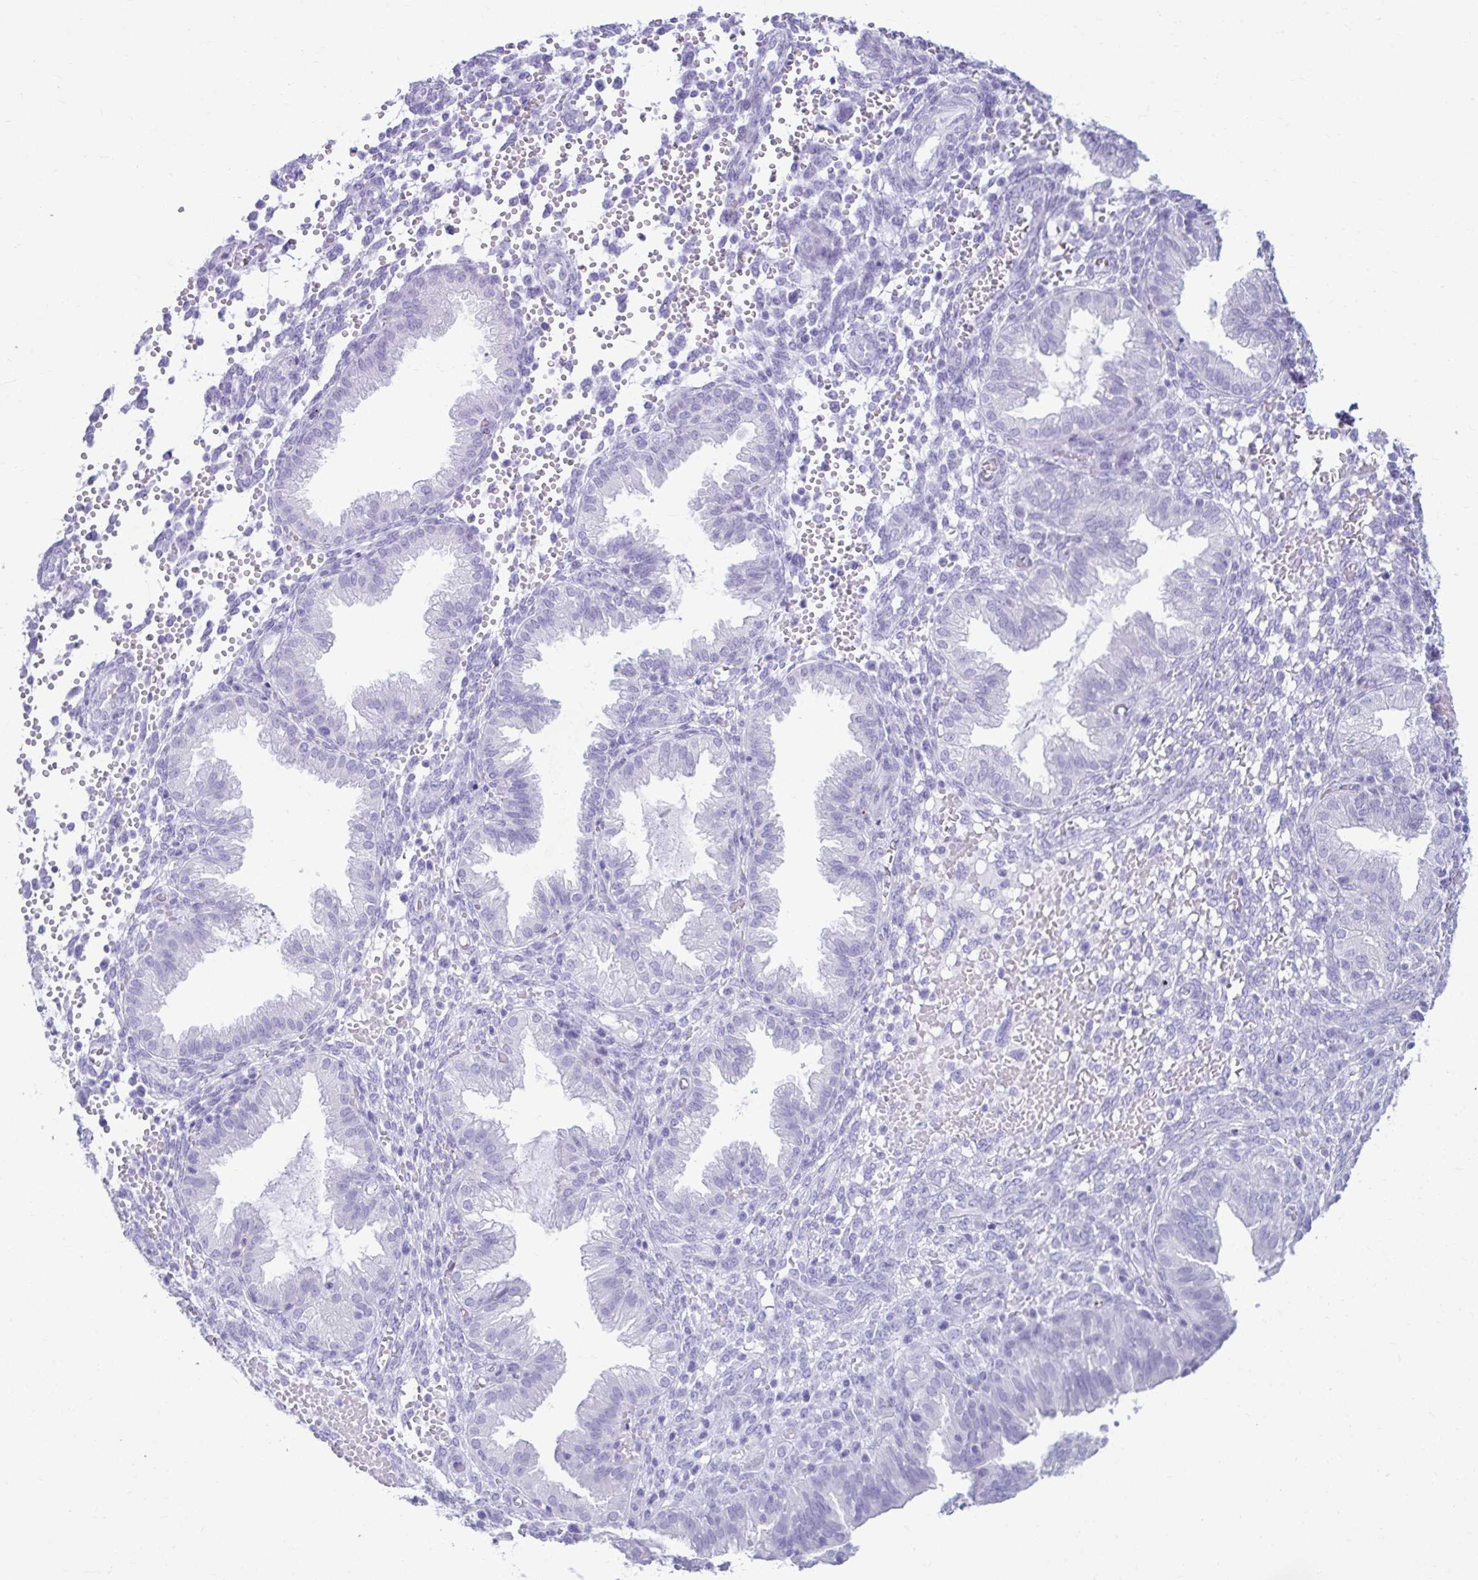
{"staining": {"intensity": "negative", "quantity": "none", "location": "none"}, "tissue": "endometrium", "cell_type": "Cells in endometrial stroma", "image_type": "normal", "snomed": [{"axis": "morphology", "description": "Normal tissue, NOS"}, {"axis": "topography", "description": "Endometrium"}], "caption": "There is no significant positivity in cells in endometrial stroma of endometrium. Brightfield microscopy of immunohistochemistry (IHC) stained with DAB (brown) and hematoxylin (blue), captured at high magnification.", "gene": "ATP4B", "patient": {"sex": "female", "age": 33}}